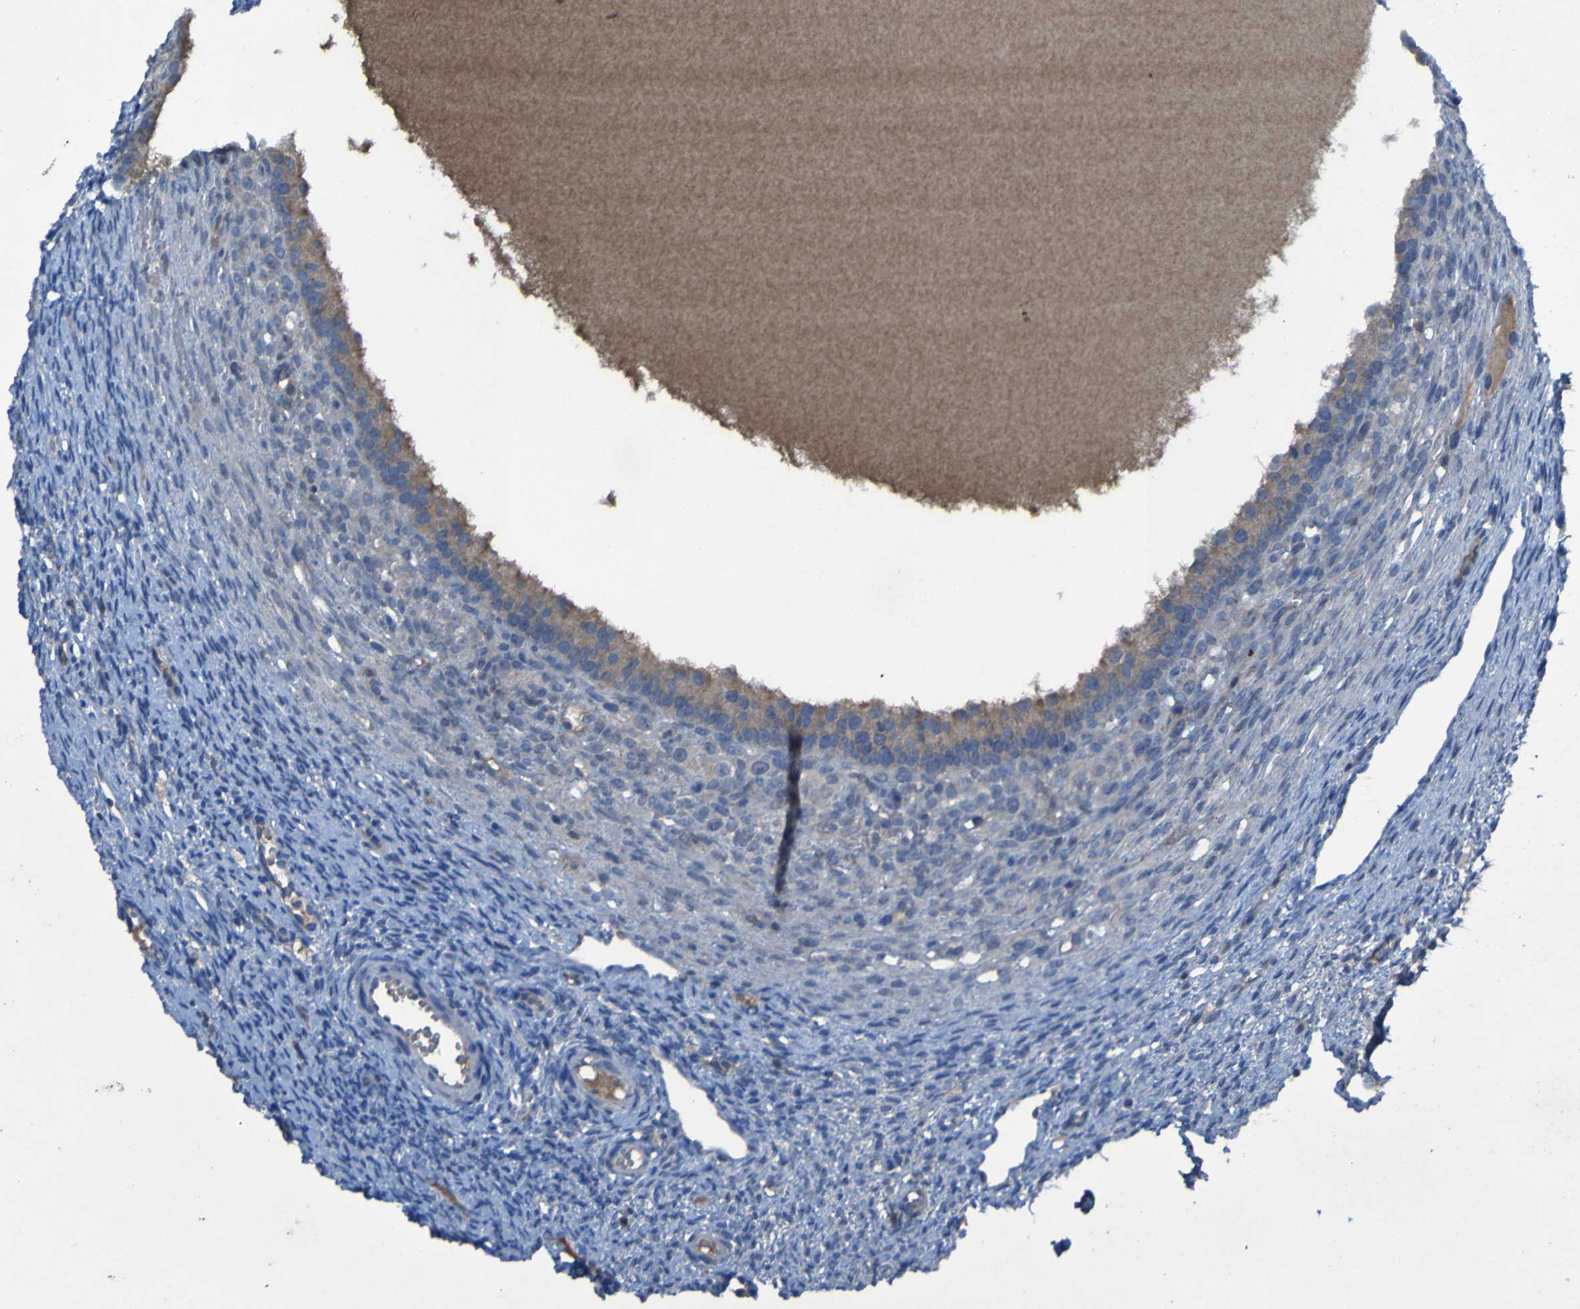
{"staining": {"intensity": "moderate", "quantity": ">75%", "location": "cytoplasmic/membranous"}, "tissue": "ovary", "cell_type": "Follicle cells", "image_type": "normal", "snomed": [{"axis": "morphology", "description": "Normal tissue, NOS"}, {"axis": "topography", "description": "Ovary"}], "caption": "Brown immunohistochemical staining in unremarkable ovary exhibits moderate cytoplasmic/membranous expression in about >75% of follicle cells. The protein is stained brown, and the nuclei are stained in blue (DAB (3,3'-diaminobenzidine) IHC with brightfield microscopy, high magnification).", "gene": "SGK2", "patient": {"sex": "female", "age": 33}}